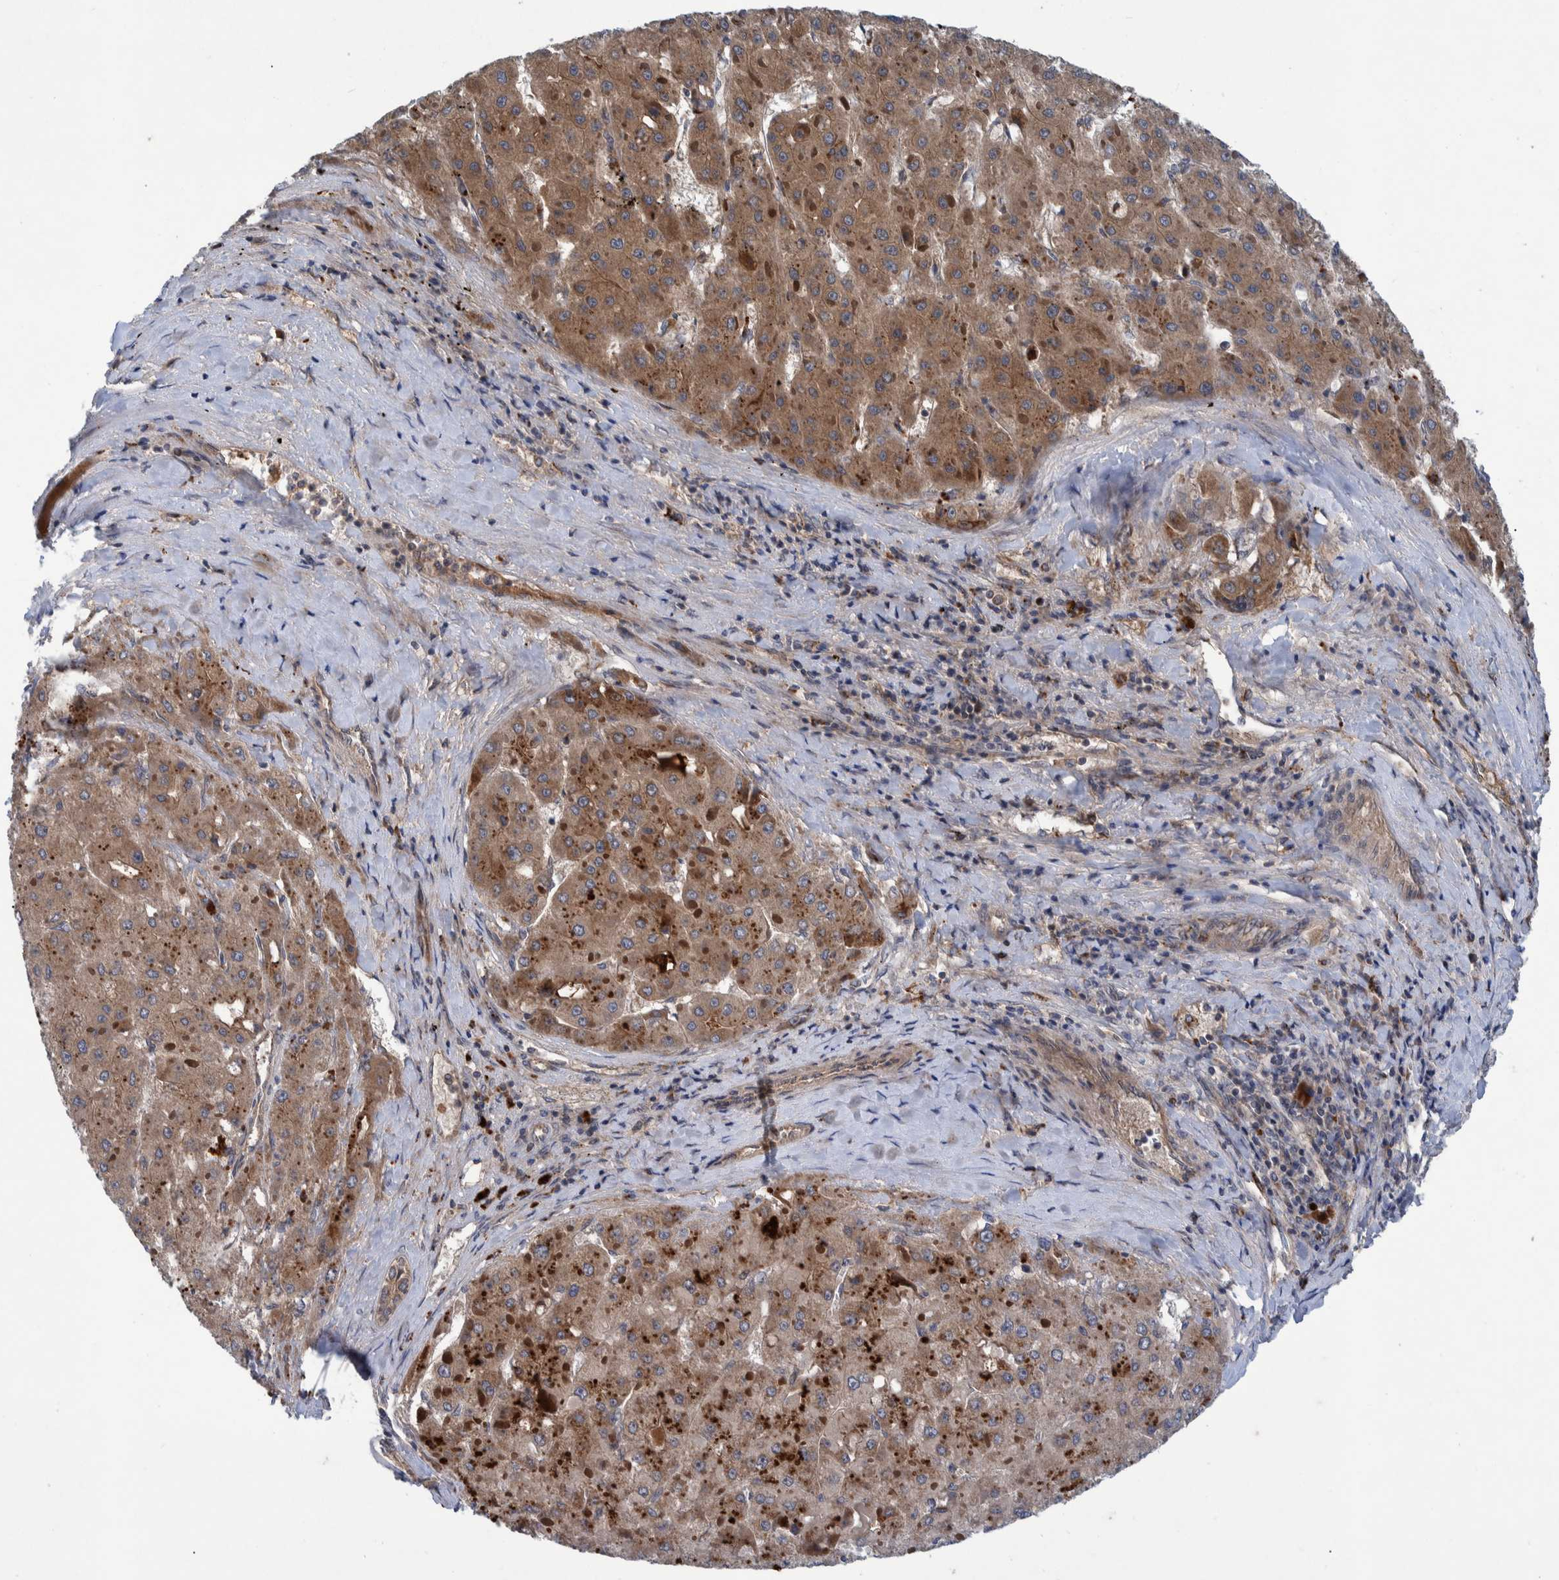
{"staining": {"intensity": "moderate", "quantity": ">75%", "location": "cytoplasmic/membranous"}, "tissue": "liver cancer", "cell_type": "Tumor cells", "image_type": "cancer", "snomed": [{"axis": "morphology", "description": "Carcinoma, Hepatocellular, NOS"}, {"axis": "topography", "description": "Liver"}], "caption": "Protein expression analysis of human liver cancer (hepatocellular carcinoma) reveals moderate cytoplasmic/membranous positivity in about >75% of tumor cells.", "gene": "ITIH3", "patient": {"sex": "female", "age": 73}}